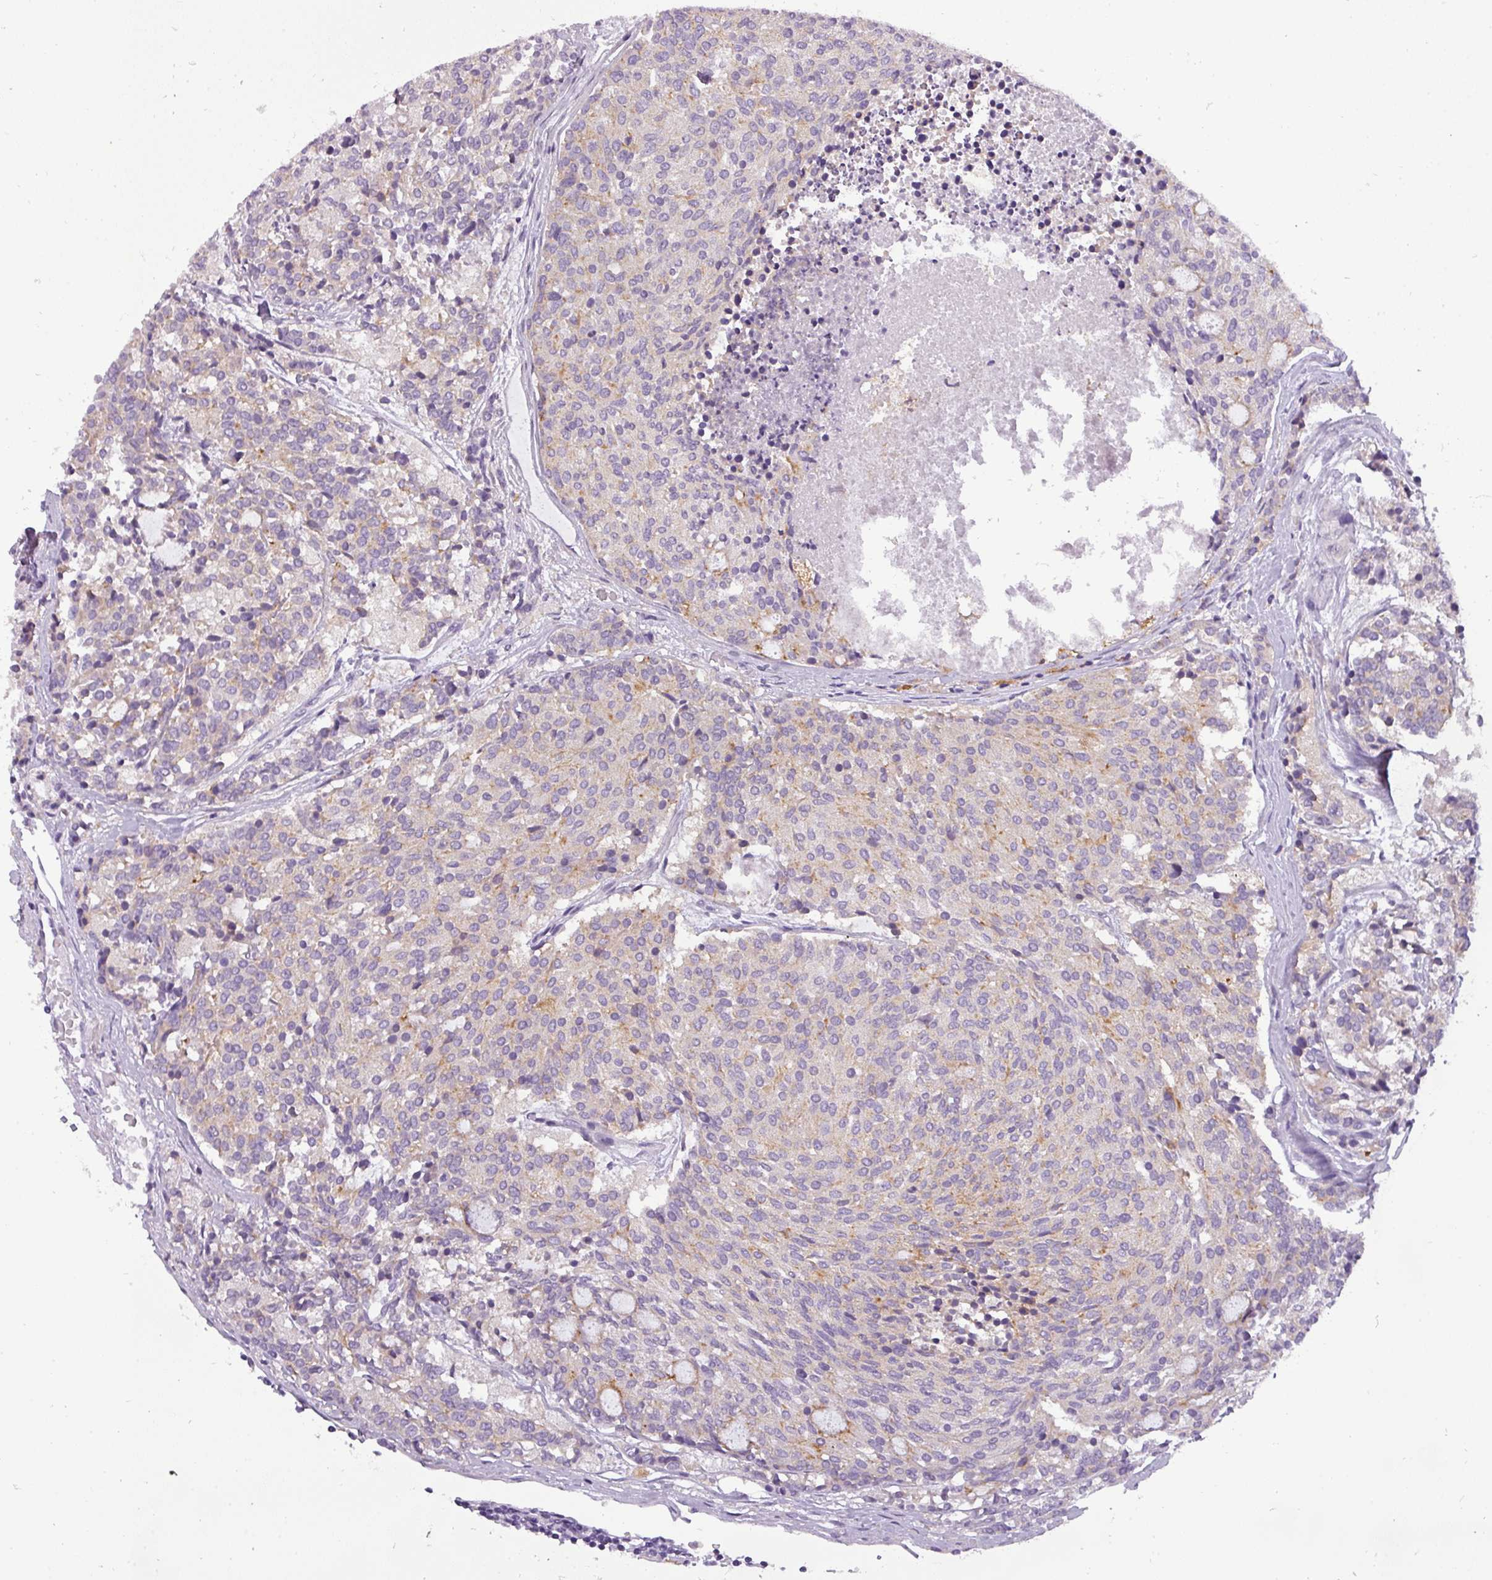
{"staining": {"intensity": "weak", "quantity": "<25%", "location": "cytoplasmic/membranous"}, "tissue": "carcinoid", "cell_type": "Tumor cells", "image_type": "cancer", "snomed": [{"axis": "morphology", "description": "Carcinoid, malignant, NOS"}, {"axis": "topography", "description": "Pancreas"}], "caption": "A photomicrograph of carcinoid (malignant) stained for a protein exhibits no brown staining in tumor cells. The staining was performed using DAB (3,3'-diaminobenzidine) to visualize the protein expression in brown, while the nuclei were stained in blue with hematoxylin (Magnification: 20x).", "gene": "ATP6V1D", "patient": {"sex": "female", "age": 54}}